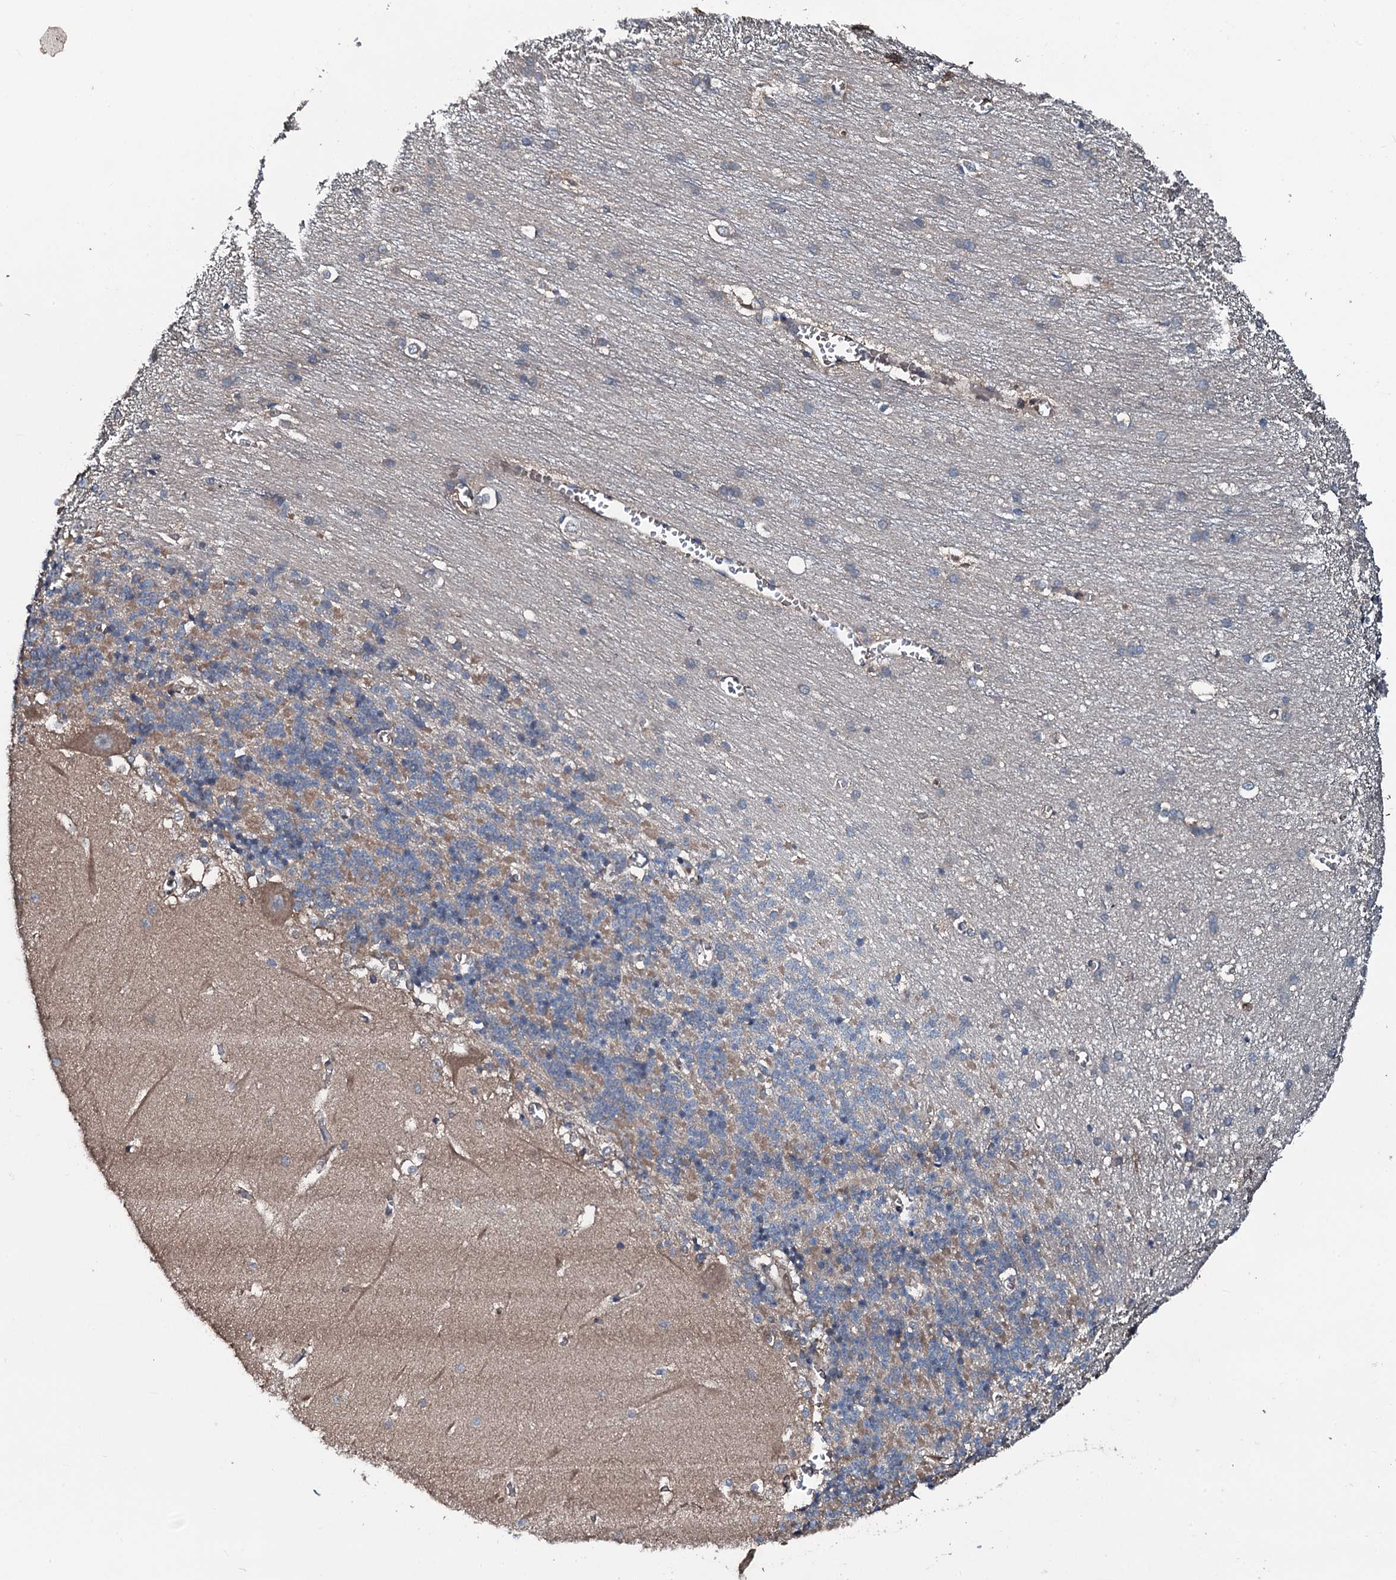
{"staining": {"intensity": "moderate", "quantity": "<25%", "location": "cytoplasmic/membranous"}, "tissue": "cerebellum", "cell_type": "Cells in granular layer", "image_type": "normal", "snomed": [{"axis": "morphology", "description": "Normal tissue, NOS"}, {"axis": "topography", "description": "Cerebellum"}], "caption": "A micrograph of human cerebellum stained for a protein exhibits moderate cytoplasmic/membranous brown staining in cells in granular layer.", "gene": "AARS1", "patient": {"sex": "male", "age": 37}}